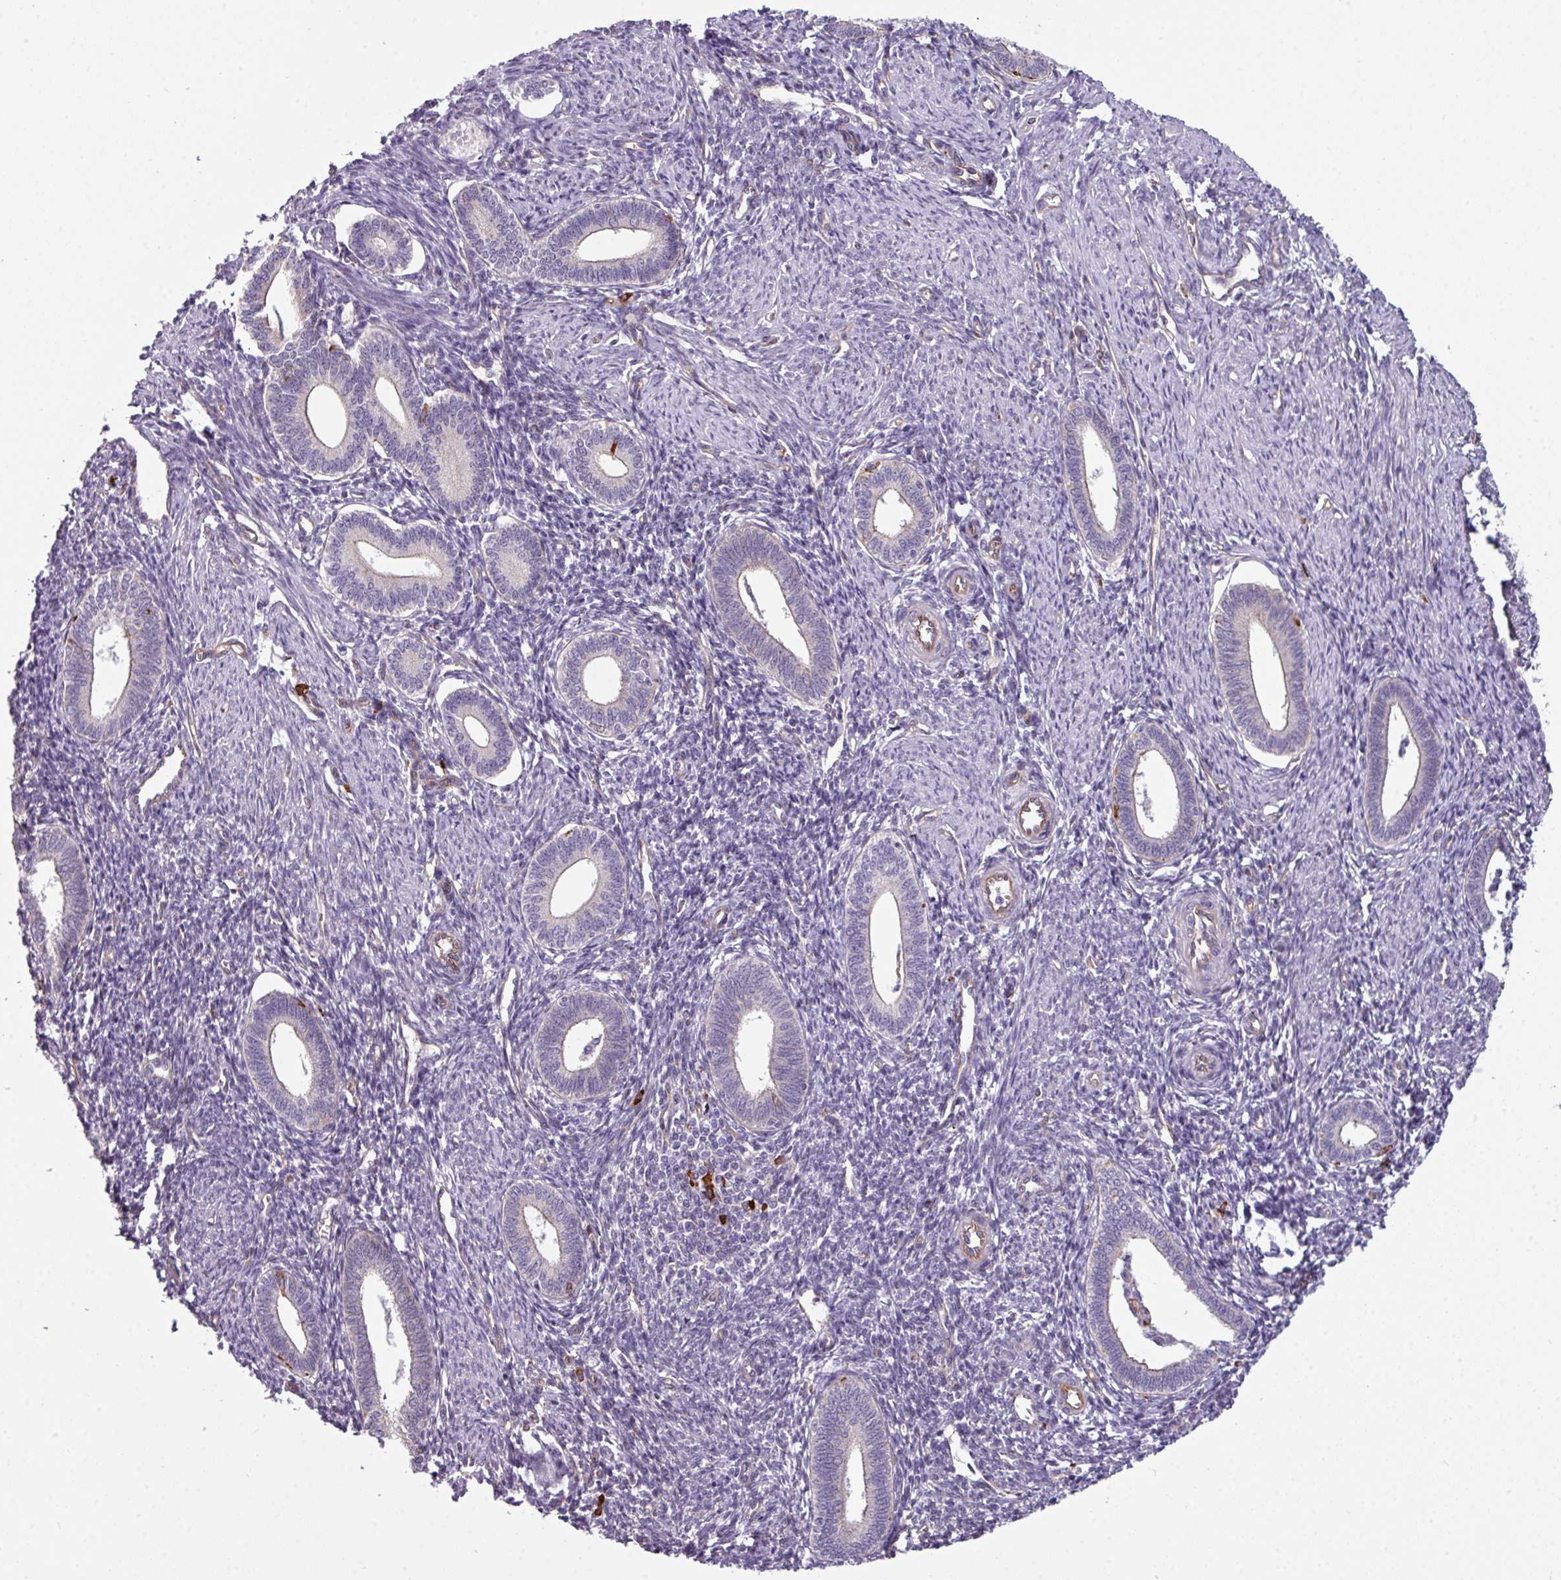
{"staining": {"intensity": "moderate", "quantity": "<25%", "location": "cytoplasmic/membranous"}, "tissue": "endometrium", "cell_type": "Cells in endometrial stroma", "image_type": "normal", "snomed": [{"axis": "morphology", "description": "Normal tissue, NOS"}, {"axis": "topography", "description": "Endometrium"}], "caption": "Moderate cytoplasmic/membranous protein expression is appreciated in about <25% of cells in endometrial stroma in endometrium. (DAB (3,3'-diaminobenzidine) = brown stain, brightfield microscopy at high magnification).", "gene": "BUD23", "patient": {"sex": "female", "age": 41}}